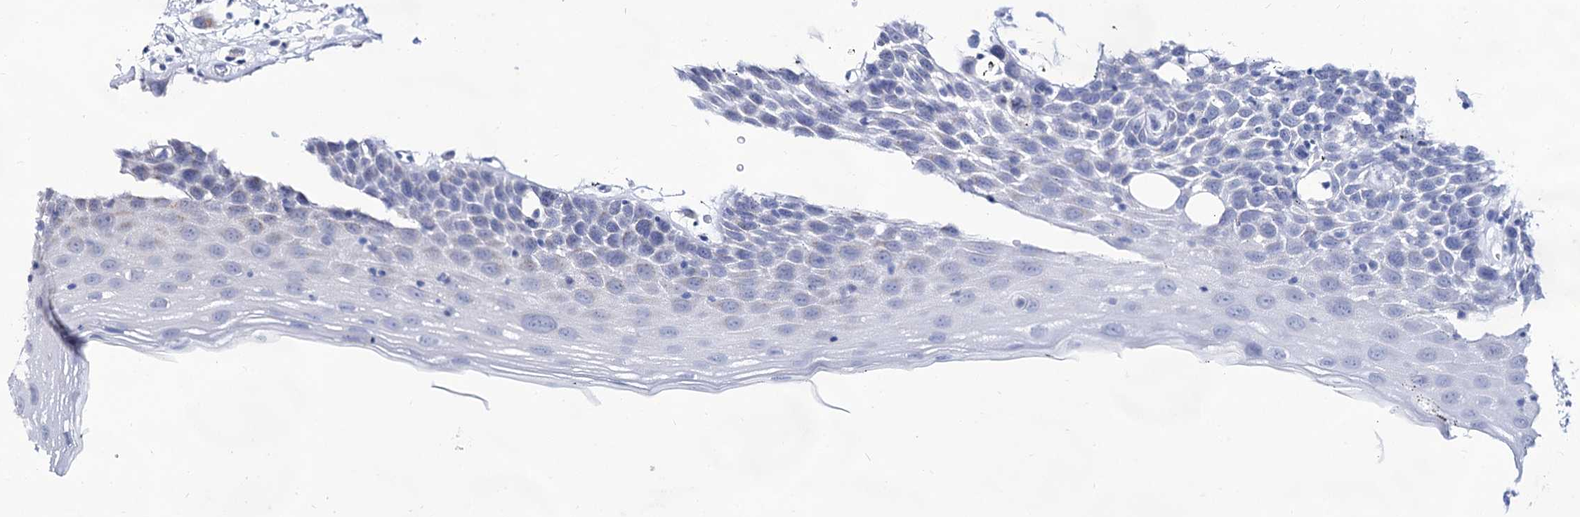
{"staining": {"intensity": "negative", "quantity": "none", "location": "none"}, "tissue": "oral mucosa", "cell_type": "Squamous epithelial cells", "image_type": "normal", "snomed": [{"axis": "morphology", "description": "Normal tissue, NOS"}, {"axis": "topography", "description": "Oral tissue"}], "caption": "Benign oral mucosa was stained to show a protein in brown. There is no significant positivity in squamous epithelial cells. (Brightfield microscopy of DAB (3,3'-diaminobenzidine) immunohistochemistry at high magnification).", "gene": "ARFIP2", "patient": {"sex": "male", "age": 74}}